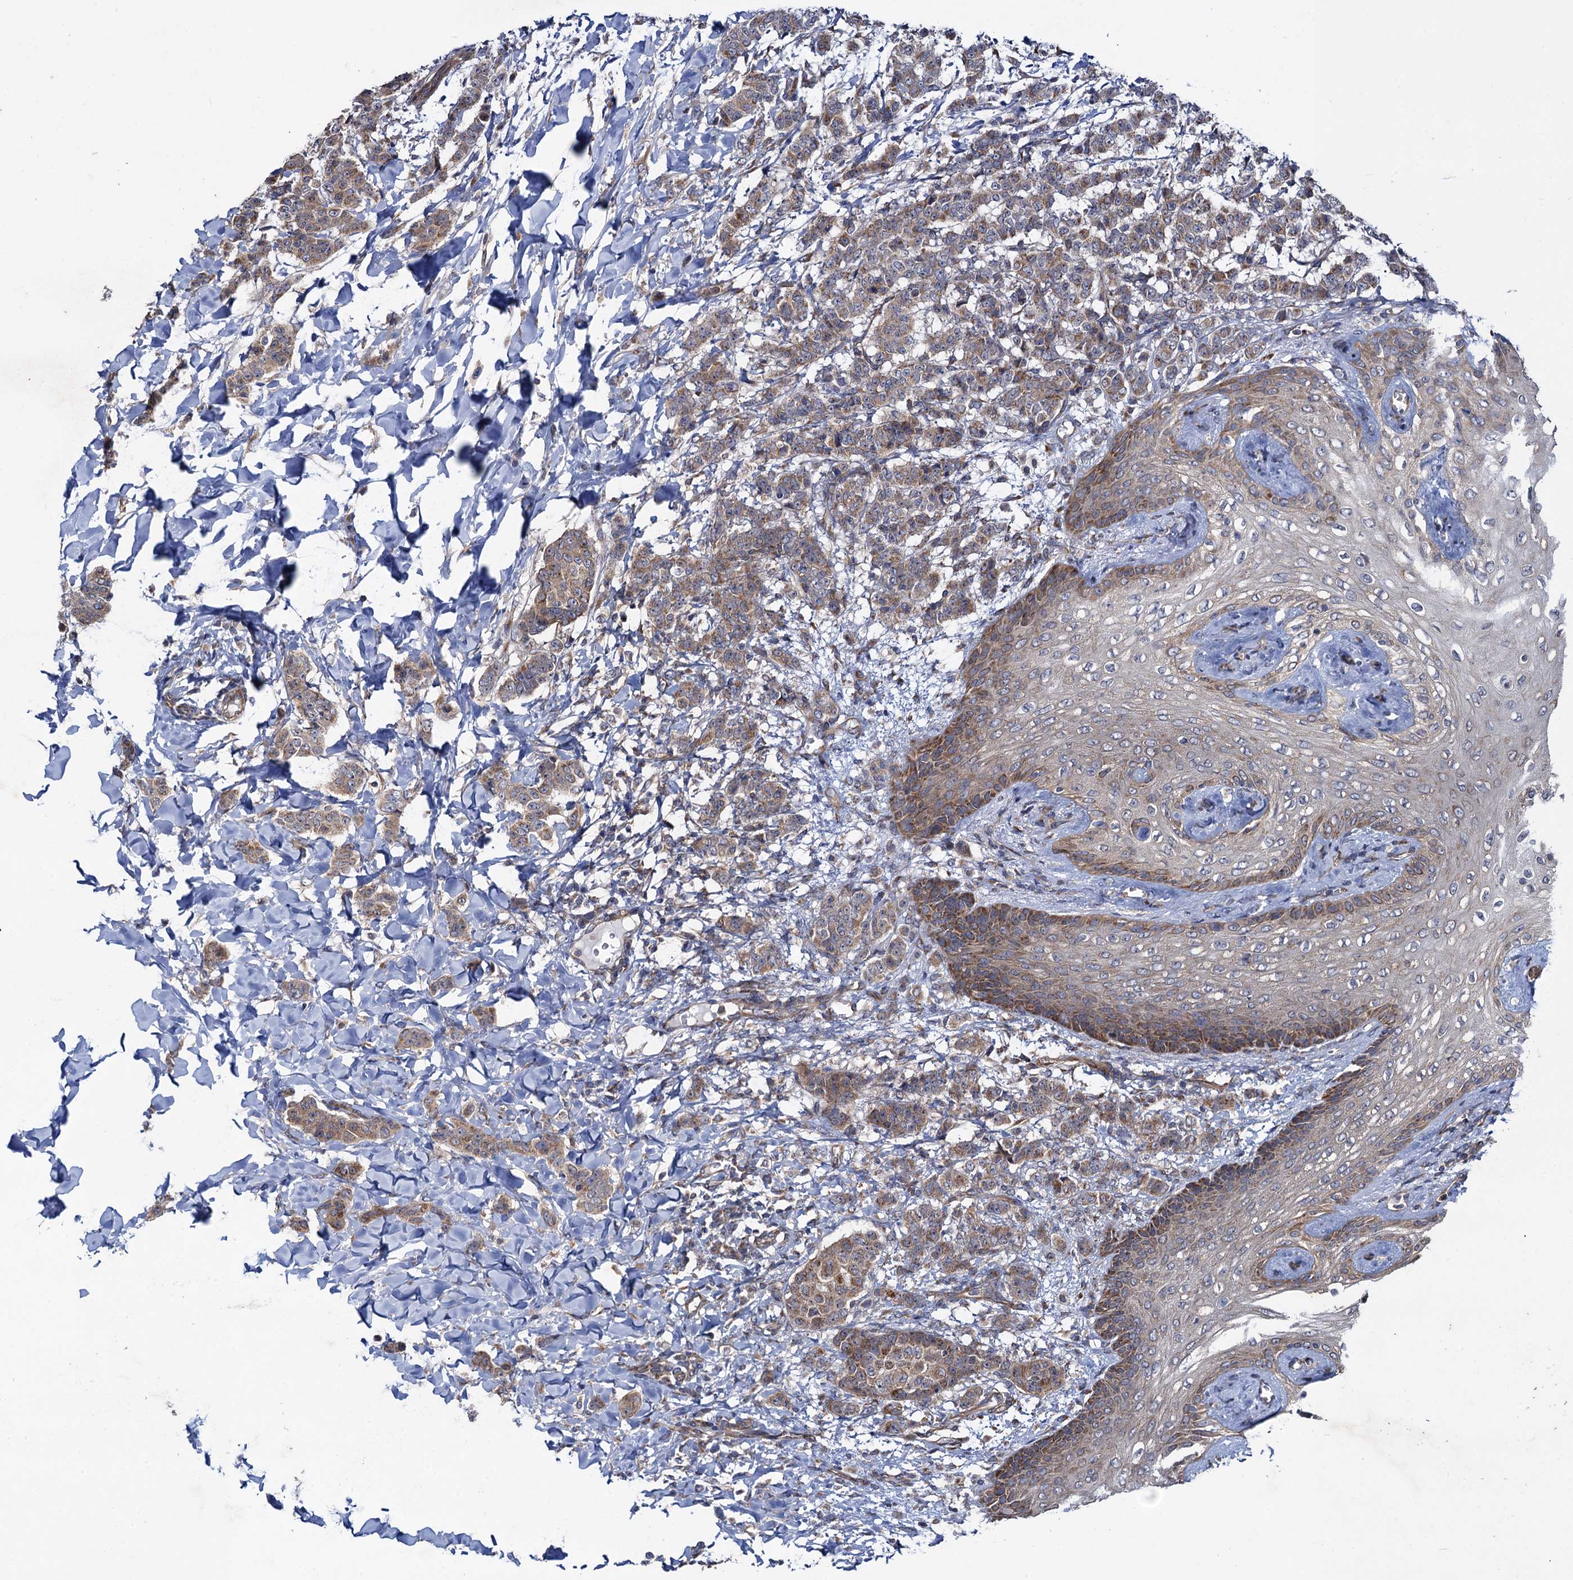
{"staining": {"intensity": "moderate", "quantity": ">75%", "location": "cytoplasmic/membranous"}, "tissue": "breast cancer", "cell_type": "Tumor cells", "image_type": "cancer", "snomed": [{"axis": "morphology", "description": "Duct carcinoma"}, {"axis": "topography", "description": "Breast"}], "caption": "Protein staining demonstrates moderate cytoplasmic/membranous staining in about >75% of tumor cells in breast cancer (infiltrating ductal carcinoma).", "gene": "HAUS1", "patient": {"sex": "female", "age": 40}}